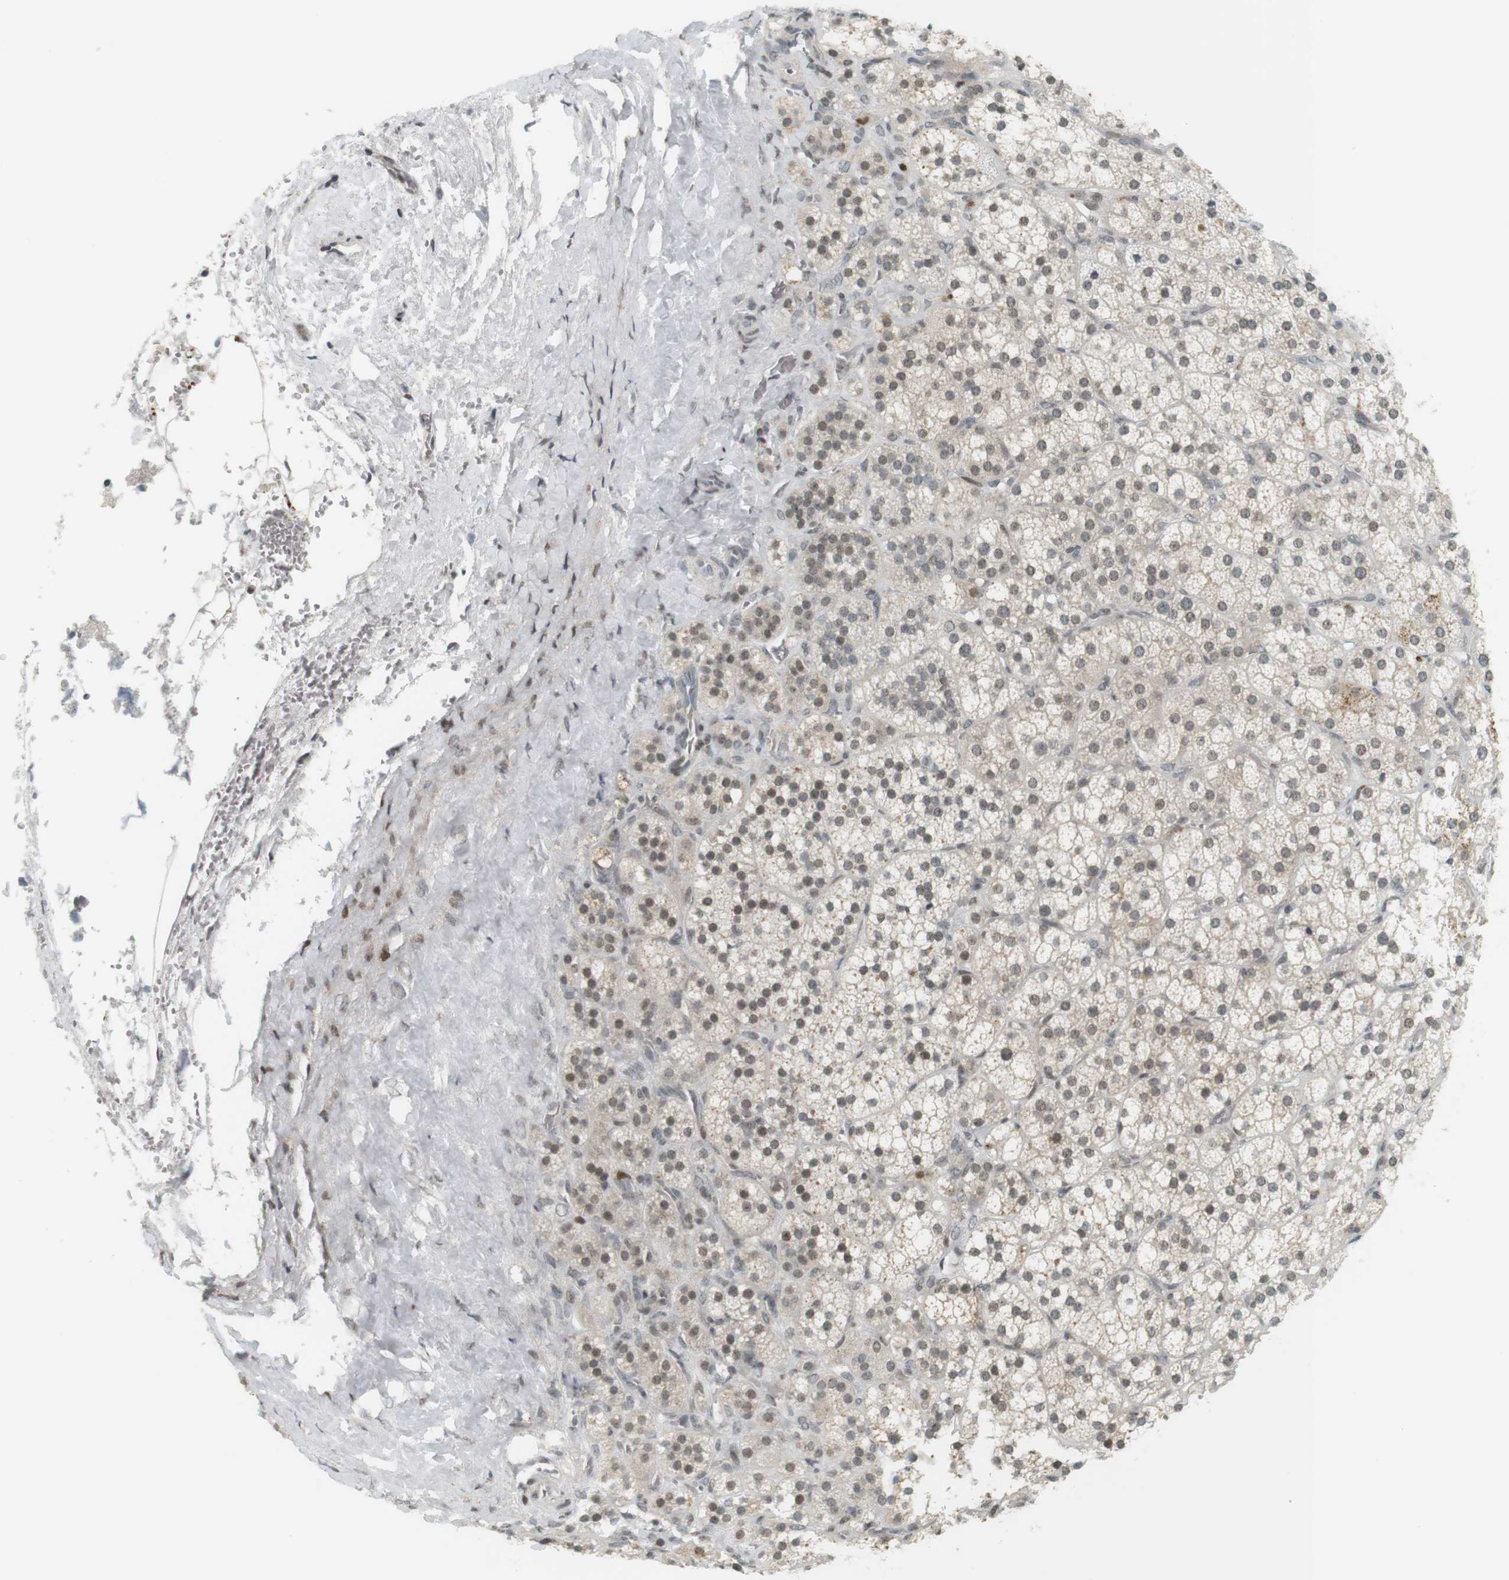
{"staining": {"intensity": "weak", "quantity": "25%-75%", "location": "nuclear"}, "tissue": "adrenal gland", "cell_type": "Glandular cells", "image_type": "normal", "snomed": [{"axis": "morphology", "description": "Normal tissue, NOS"}, {"axis": "topography", "description": "Adrenal gland"}], "caption": "Brown immunohistochemical staining in benign adrenal gland exhibits weak nuclear positivity in about 25%-75% of glandular cells. (Stains: DAB in brown, nuclei in blue, Microscopy: brightfield microscopy at high magnification).", "gene": "DMC1", "patient": {"sex": "female", "age": 71}}